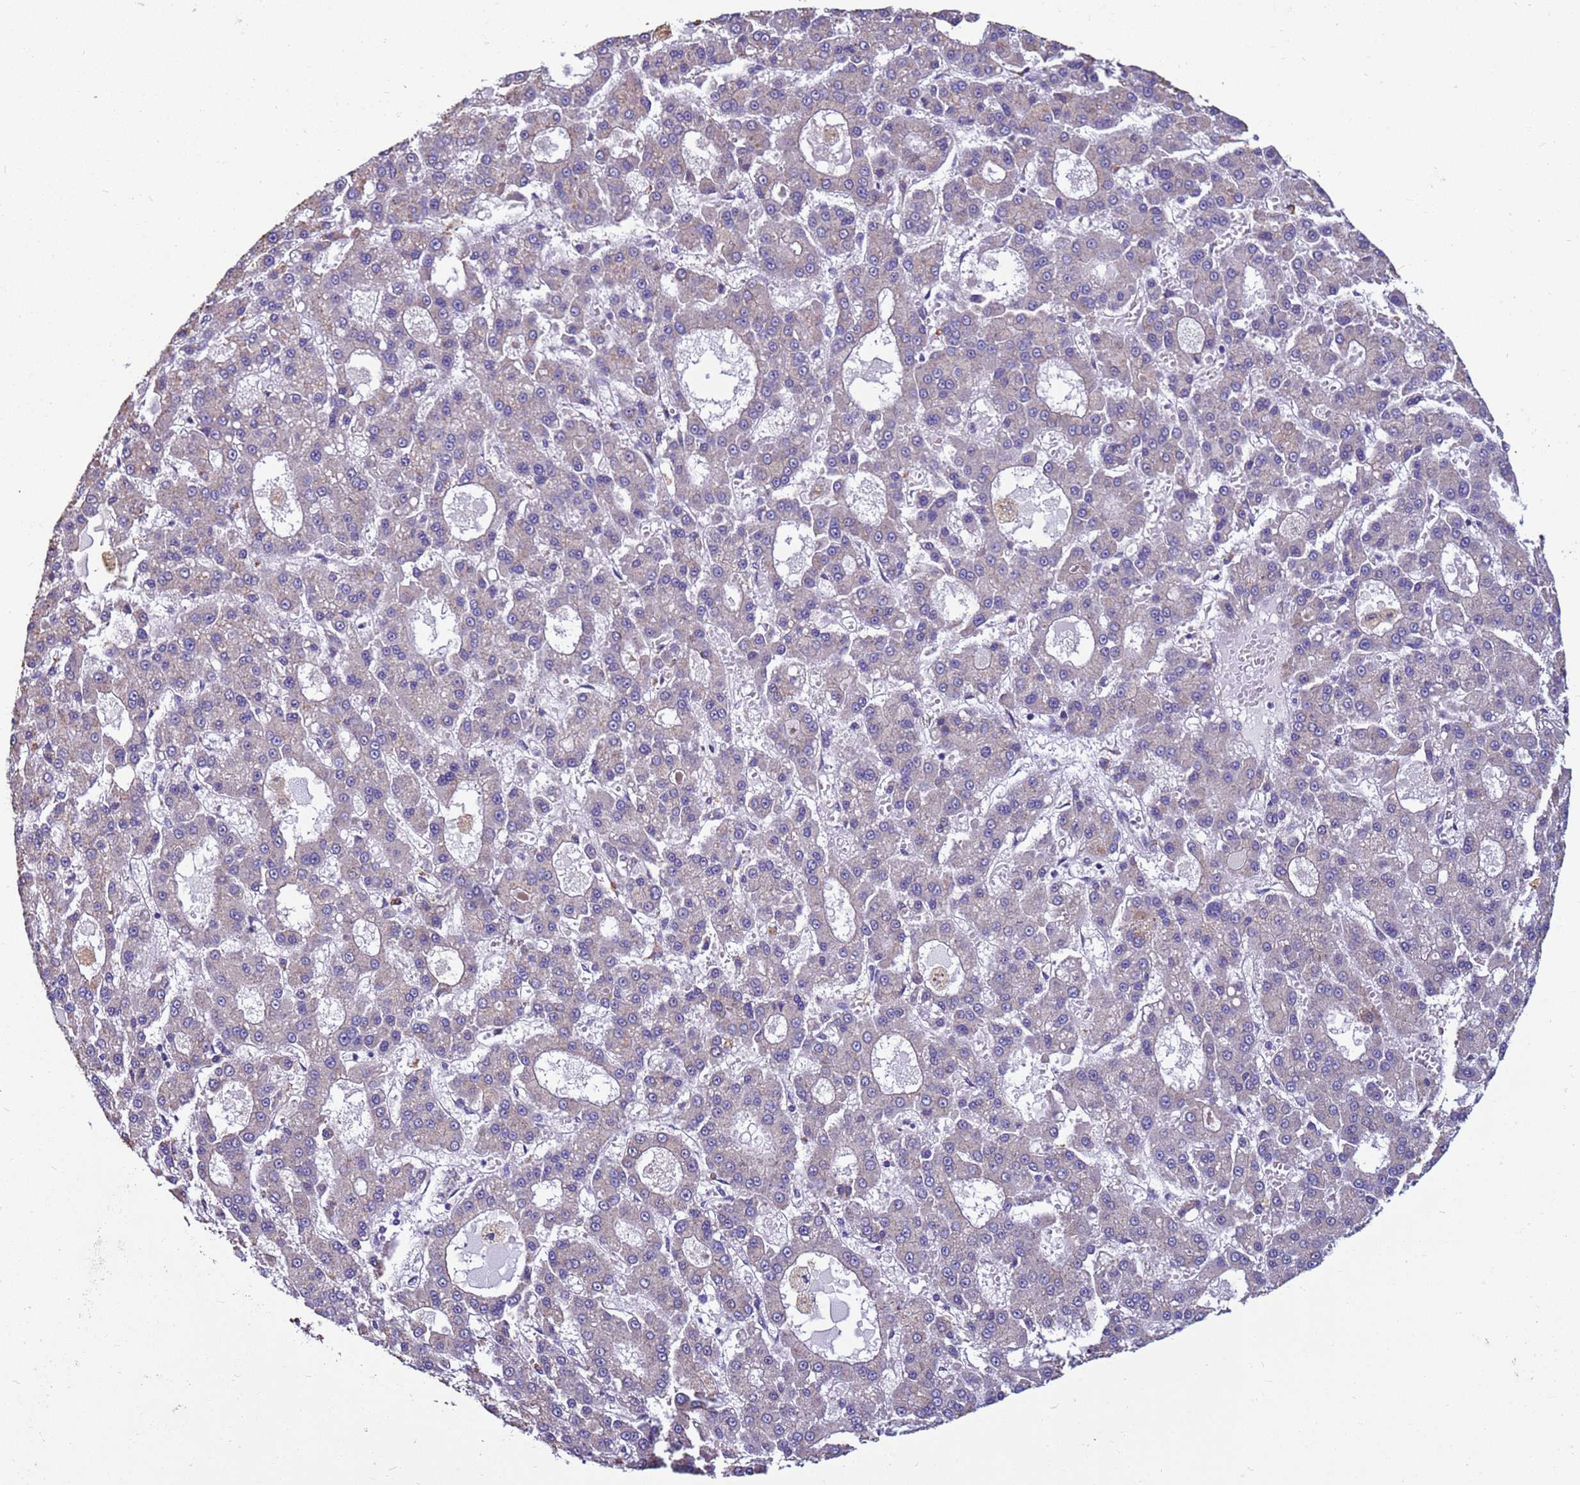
{"staining": {"intensity": "negative", "quantity": "none", "location": "none"}, "tissue": "liver cancer", "cell_type": "Tumor cells", "image_type": "cancer", "snomed": [{"axis": "morphology", "description": "Carcinoma, Hepatocellular, NOS"}, {"axis": "topography", "description": "Liver"}], "caption": "Immunohistochemical staining of human liver hepatocellular carcinoma shows no significant positivity in tumor cells.", "gene": "MCRIP1", "patient": {"sex": "male", "age": 70}}